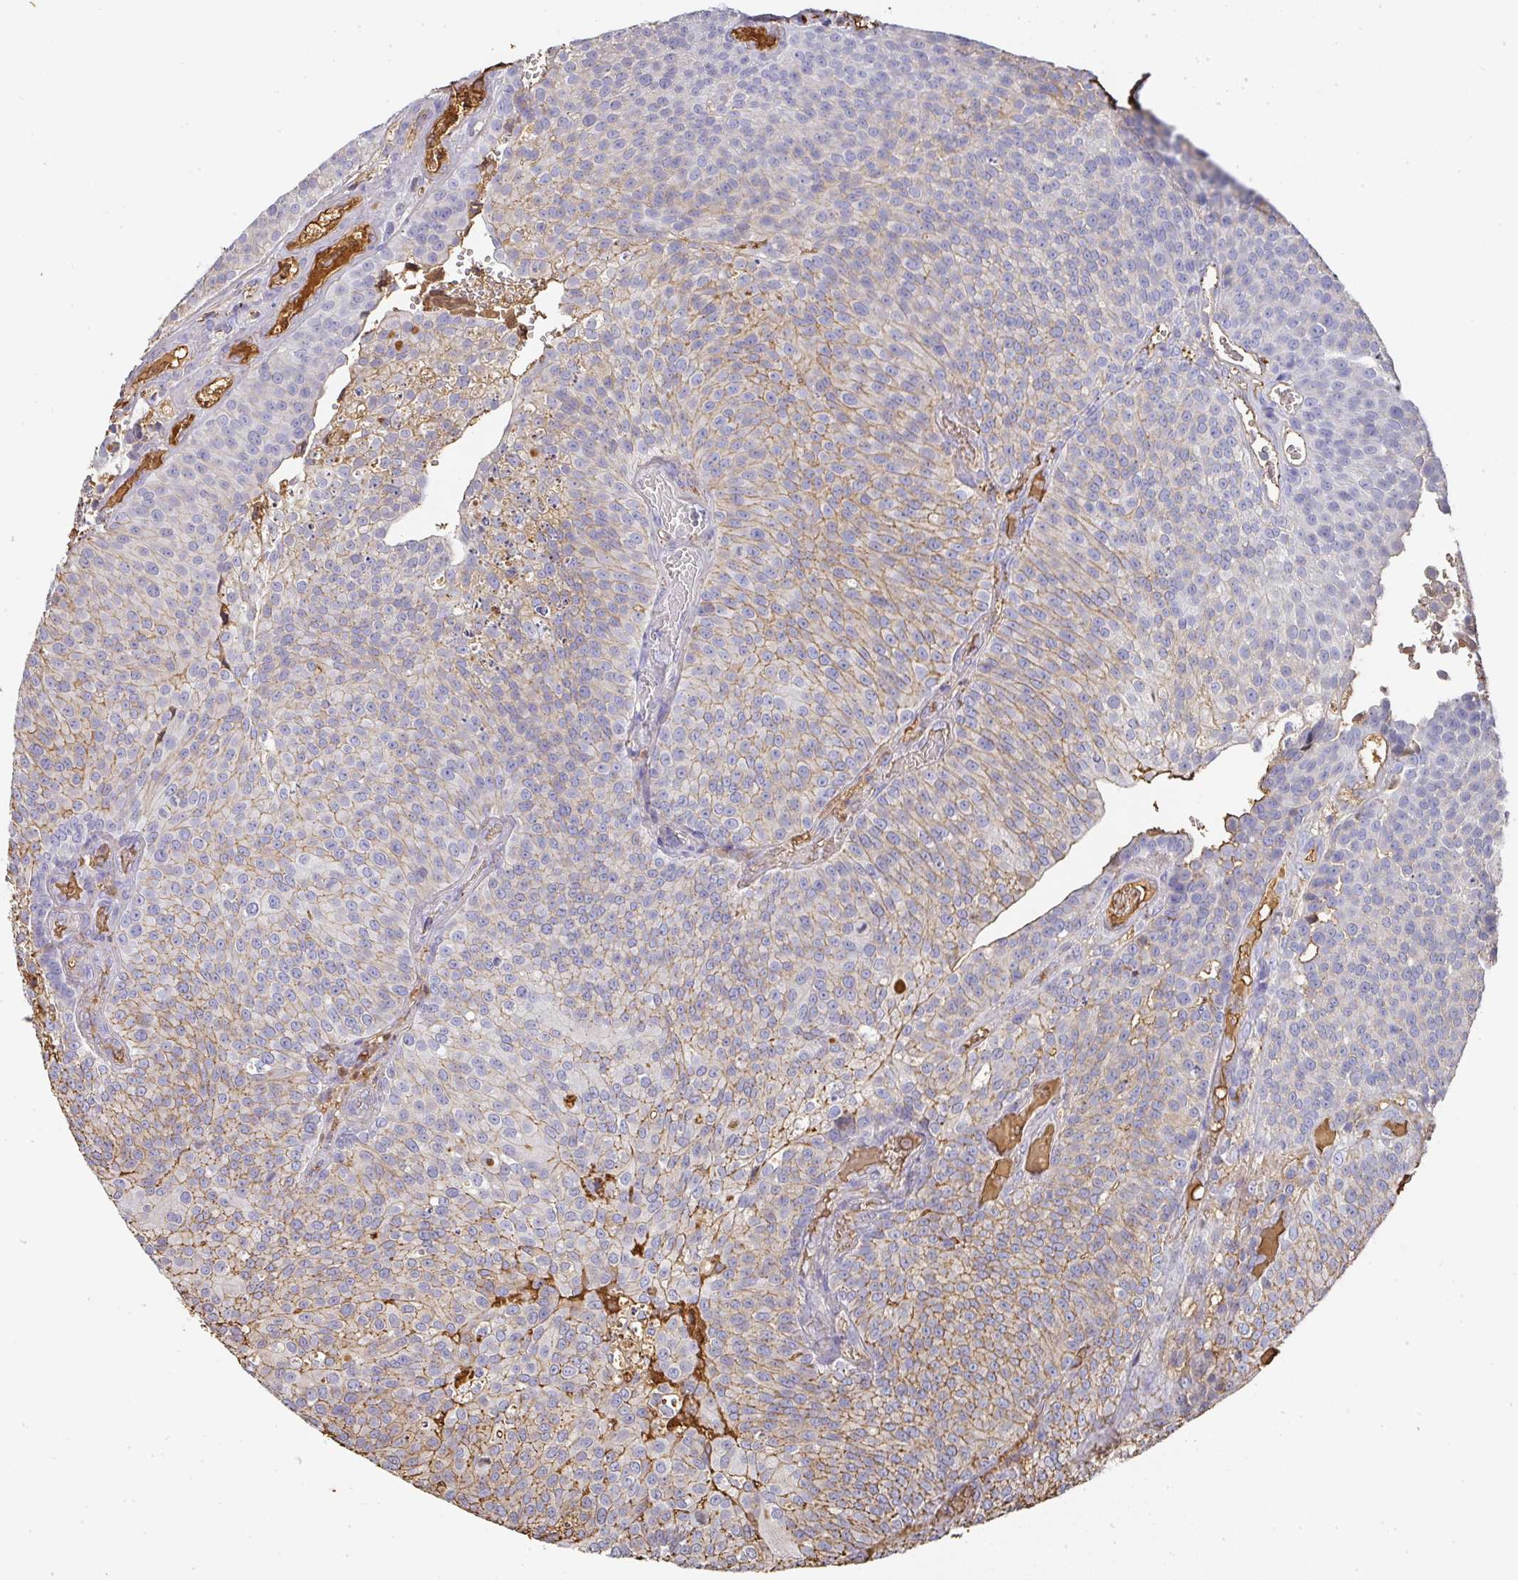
{"staining": {"intensity": "weak", "quantity": "25%-75%", "location": "cytoplasmic/membranous"}, "tissue": "urothelial cancer", "cell_type": "Tumor cells", "image_type": "cancer", "snomed": [{"axis": "morphology", "description": "Urothelial carcinoma, Low grade"}, {"axis": "topography", "description": "Urinary bladder"}], "caption": "Immunohistochemistry (IHC) image of human low-grade urothelial carcinoma stained for a protein (brown), which shows low levels of weak cytoplasmic/membranous positivity in about 25%-75% of tumor cells.", "gene": "ALB", "patient": {"sex": "female", "age": 79}}